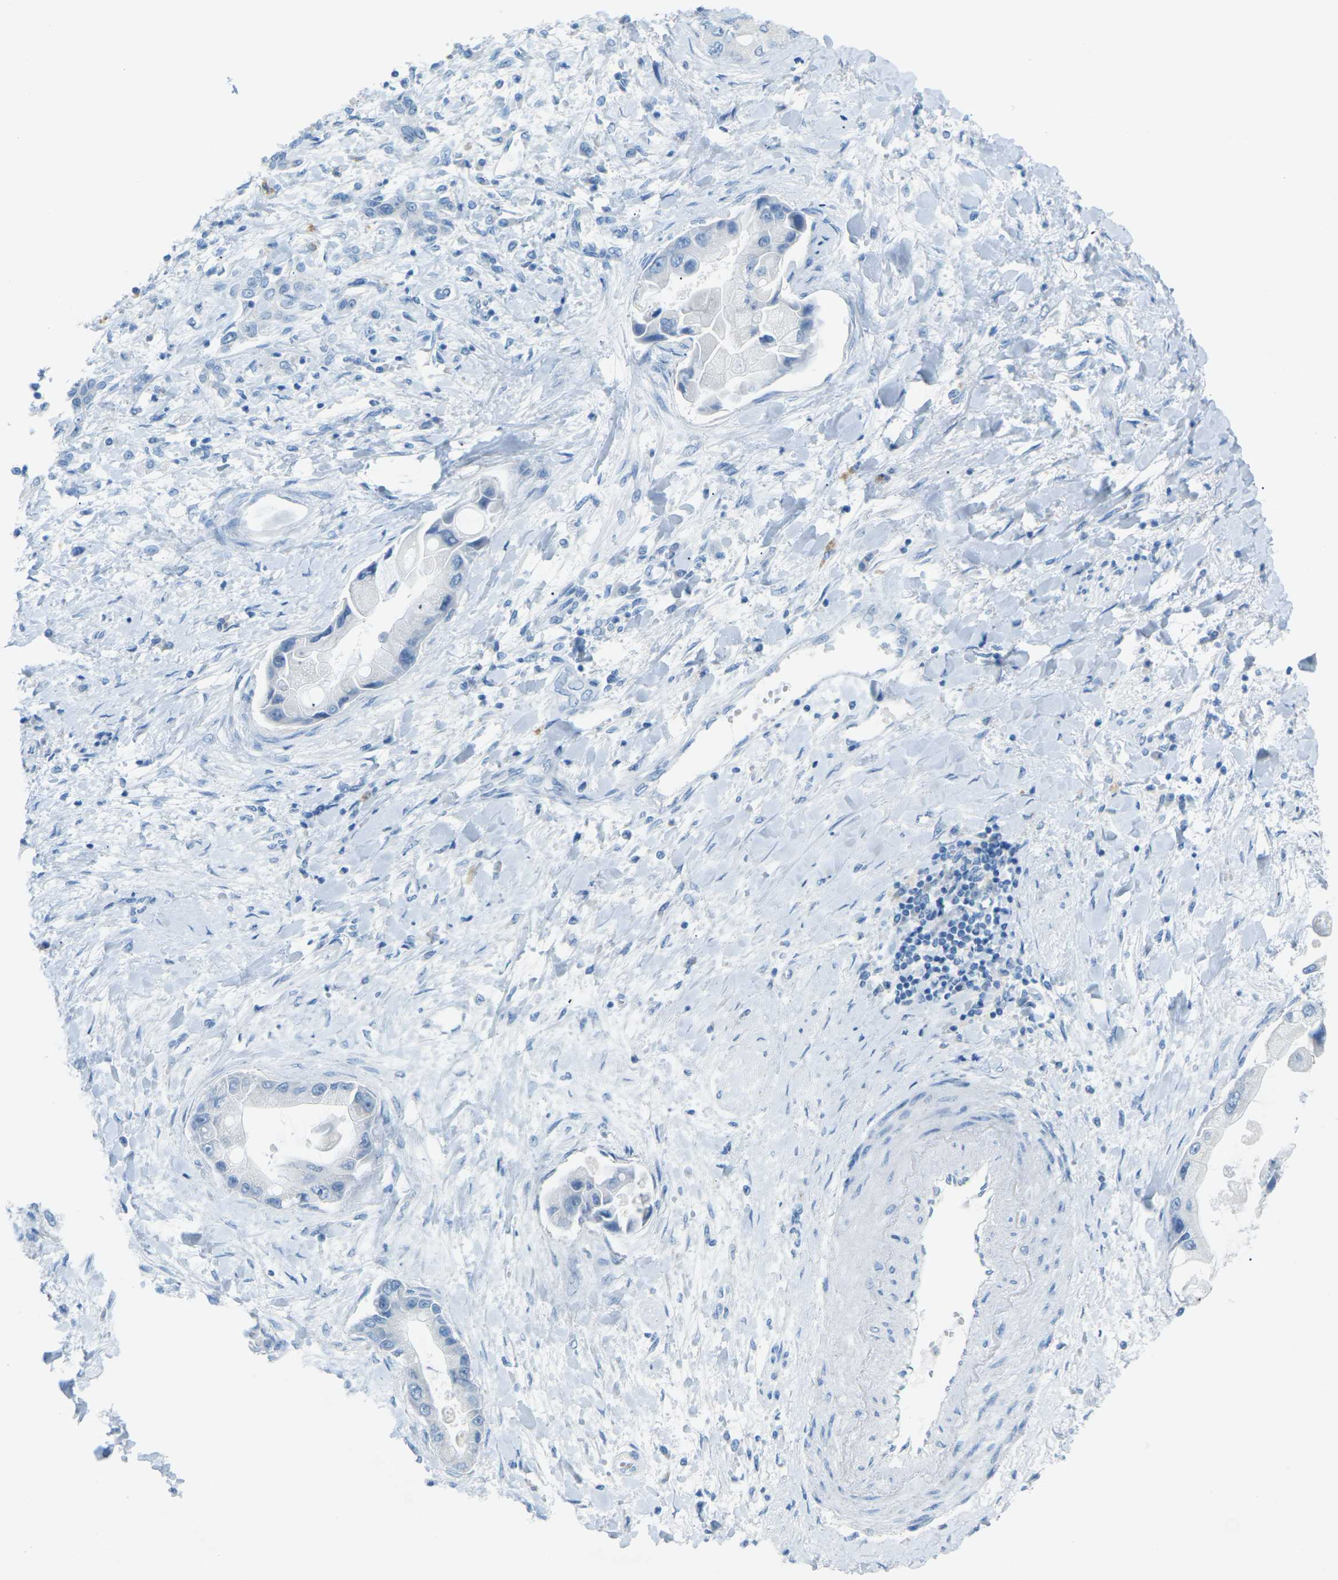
{"staining": {"intensity": "negative", "quantity": "none", "location": "none"}, "tissue": "liver cancer", "cell_type": "Tumor cells", "image_type": "cancer", "snomed": [{"axis": "morphology", "description": "Cholangiocarcinoma"}, {"axis": "topography", "description": "Liver"}], "caption": "This is an immunohistochemistry (IHC) micrograph of liver cancer (cholangiocarcinoma). There is no staining in tumor cells.", "gene": "CDH16", "patient": {"sex": "male", "age": 50}}